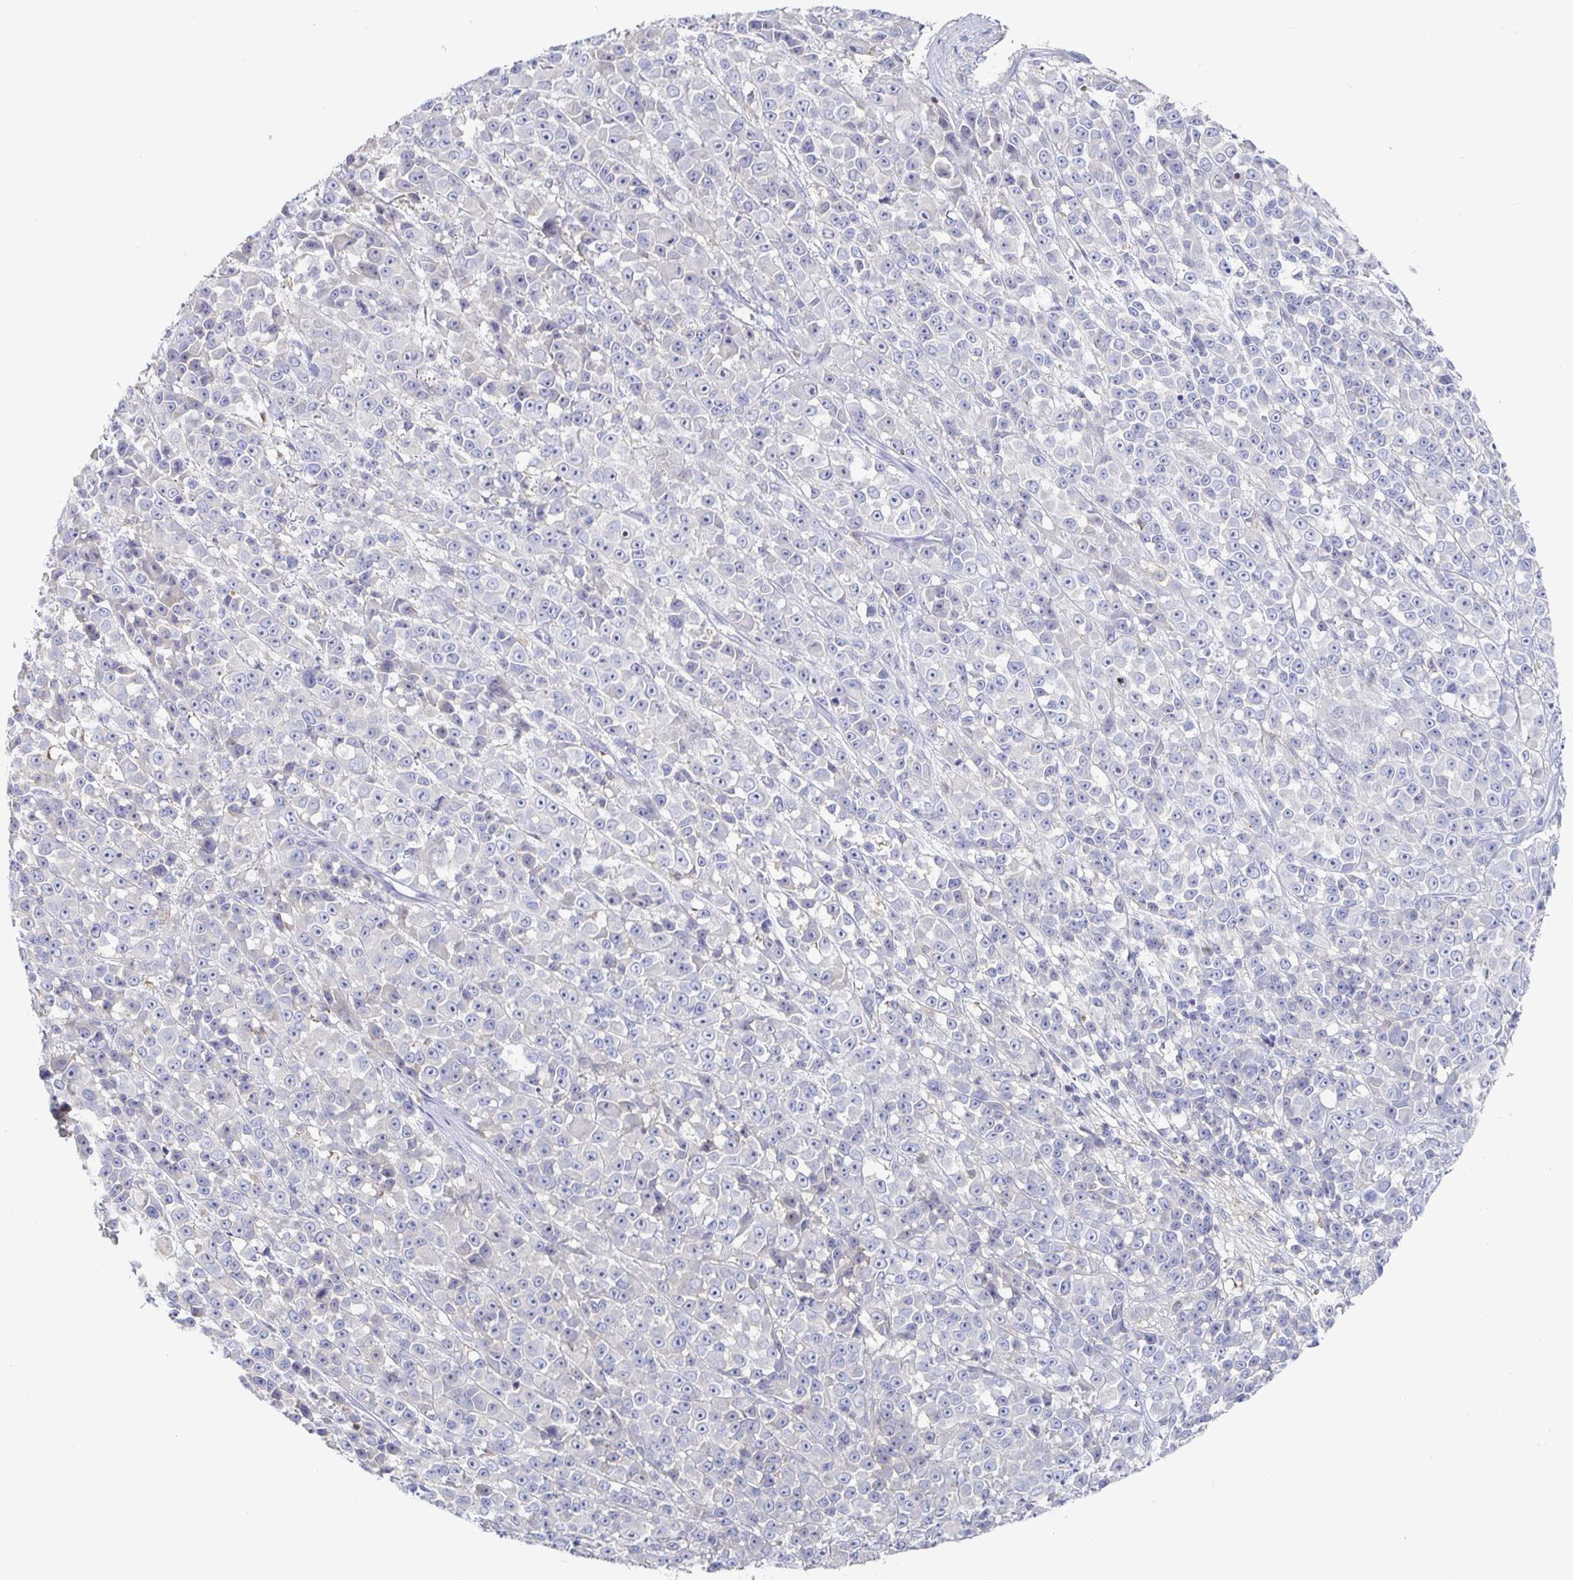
{"staining": {"intensity": "negative", "quantity": "none", "location": "none"}, "tissue": "melanoma", "cell_type": "Tumor cells", "image_type": "cancer", "snomed": [{"axis": "morphology", "description": "Malignant melanoma, NOS"}, {"axis": "topography", "description": "Skin"}, {"axis": "topography", "description": "Skin of back"}], "caption": "Immunohistochemistry (IHC) photomicrograph of human melanoma stained for a protein (brown), which shows no staining in tumor cells. Brightfield microscopy of IHC stained with DAB (3,3'-diaminobenzidine) (brown) and hematoxylin (blue), captured at high magnification.", "gene": "PIK3CD", "patient": {"sex": "male", "age": 91}}